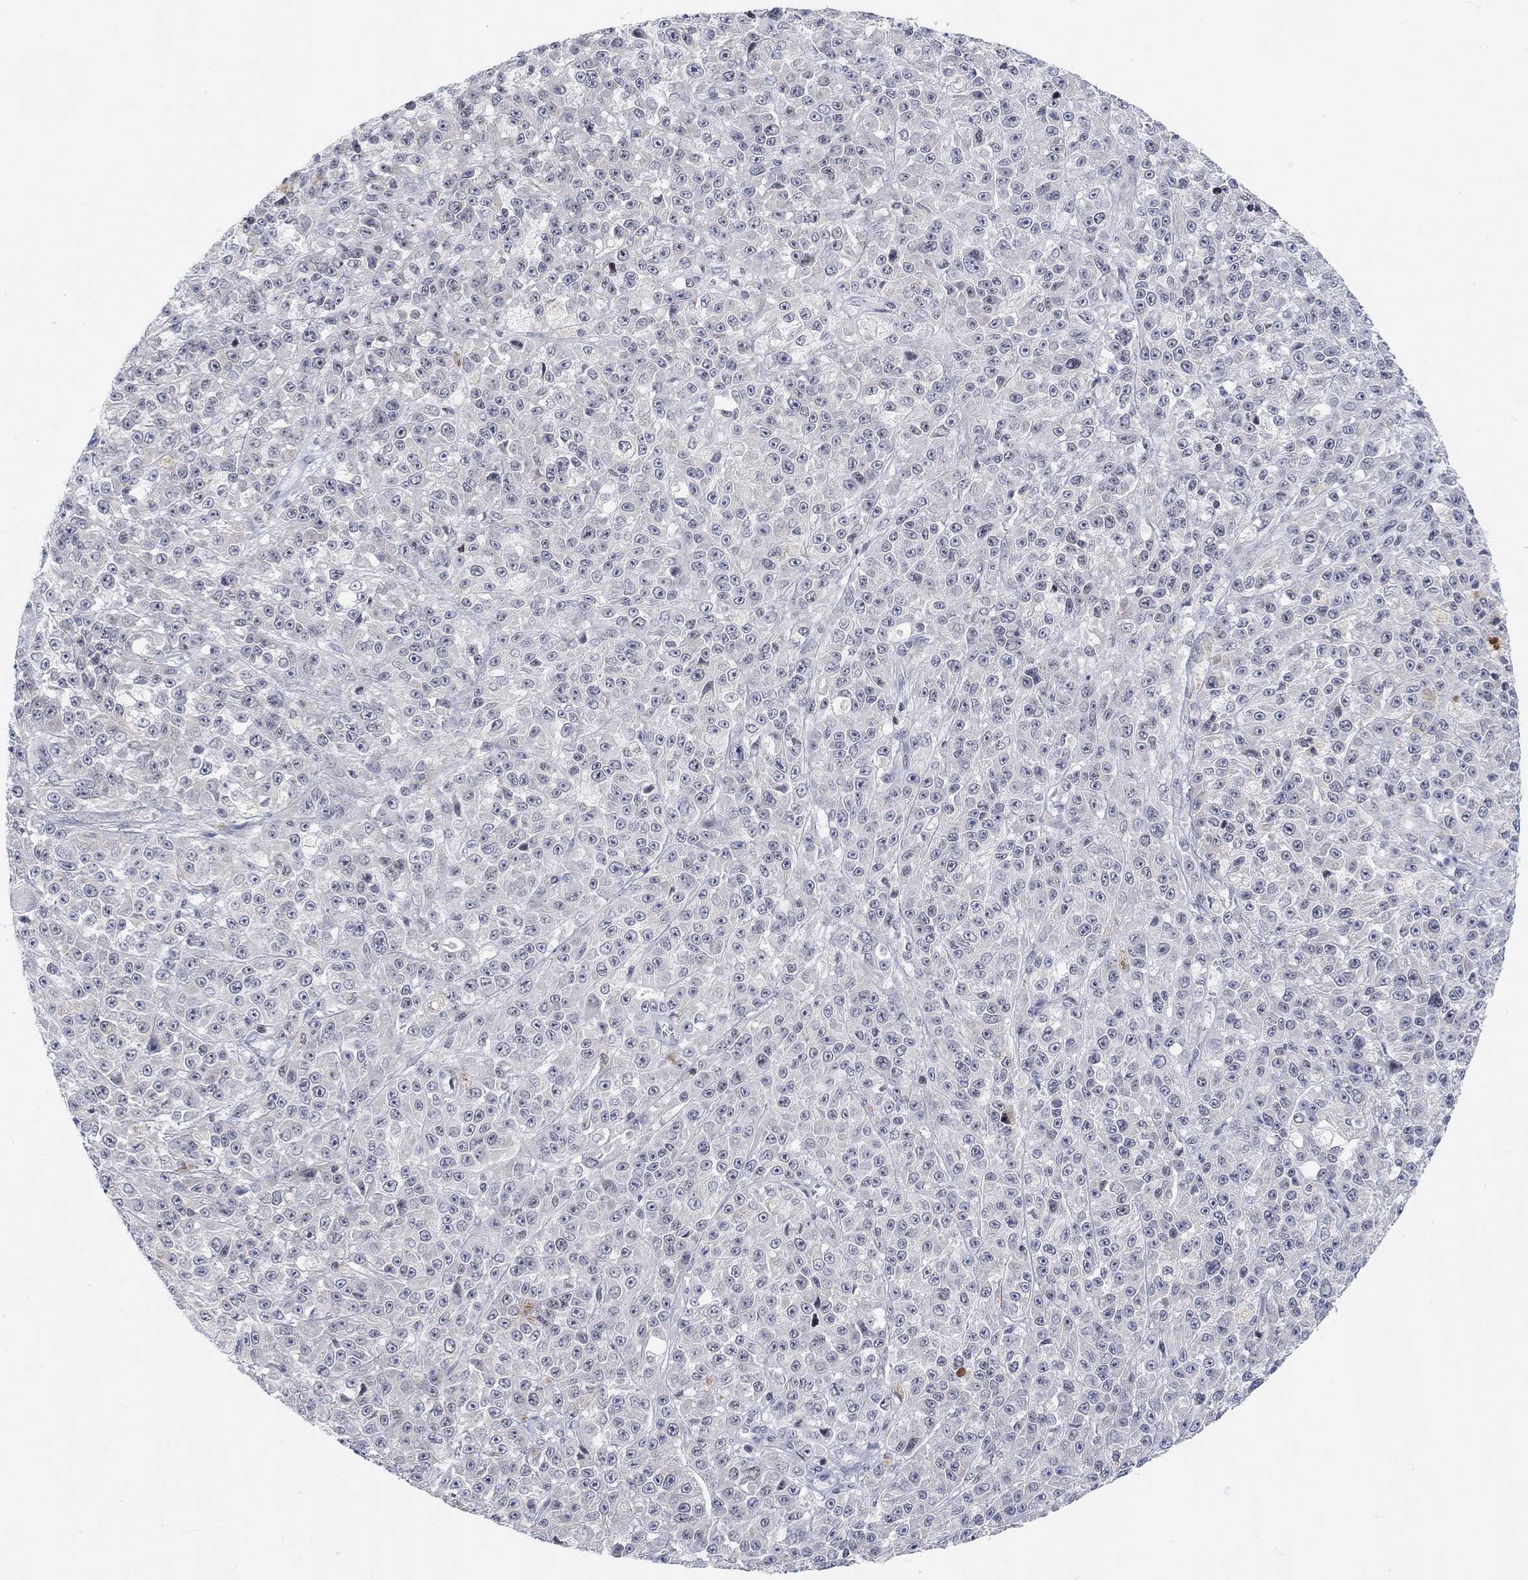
{"staining": {"intensity": "negative", "quantity": "none", "location": "none"}, "tissue": "melanoma", "cell_type": "Tumor cells", "image_type": "cancer", "snomed": [{"axis": "morphology", "description": "Malignant melanoma, NOS"}, {"axis": "topography", "description": "Skin"}], "caption": "Protein analysis of melanoma shows no significant positivity in tumor cells.", "gene": "ATP6V1E2", "patient": {"sex": "female", "age": 58}}